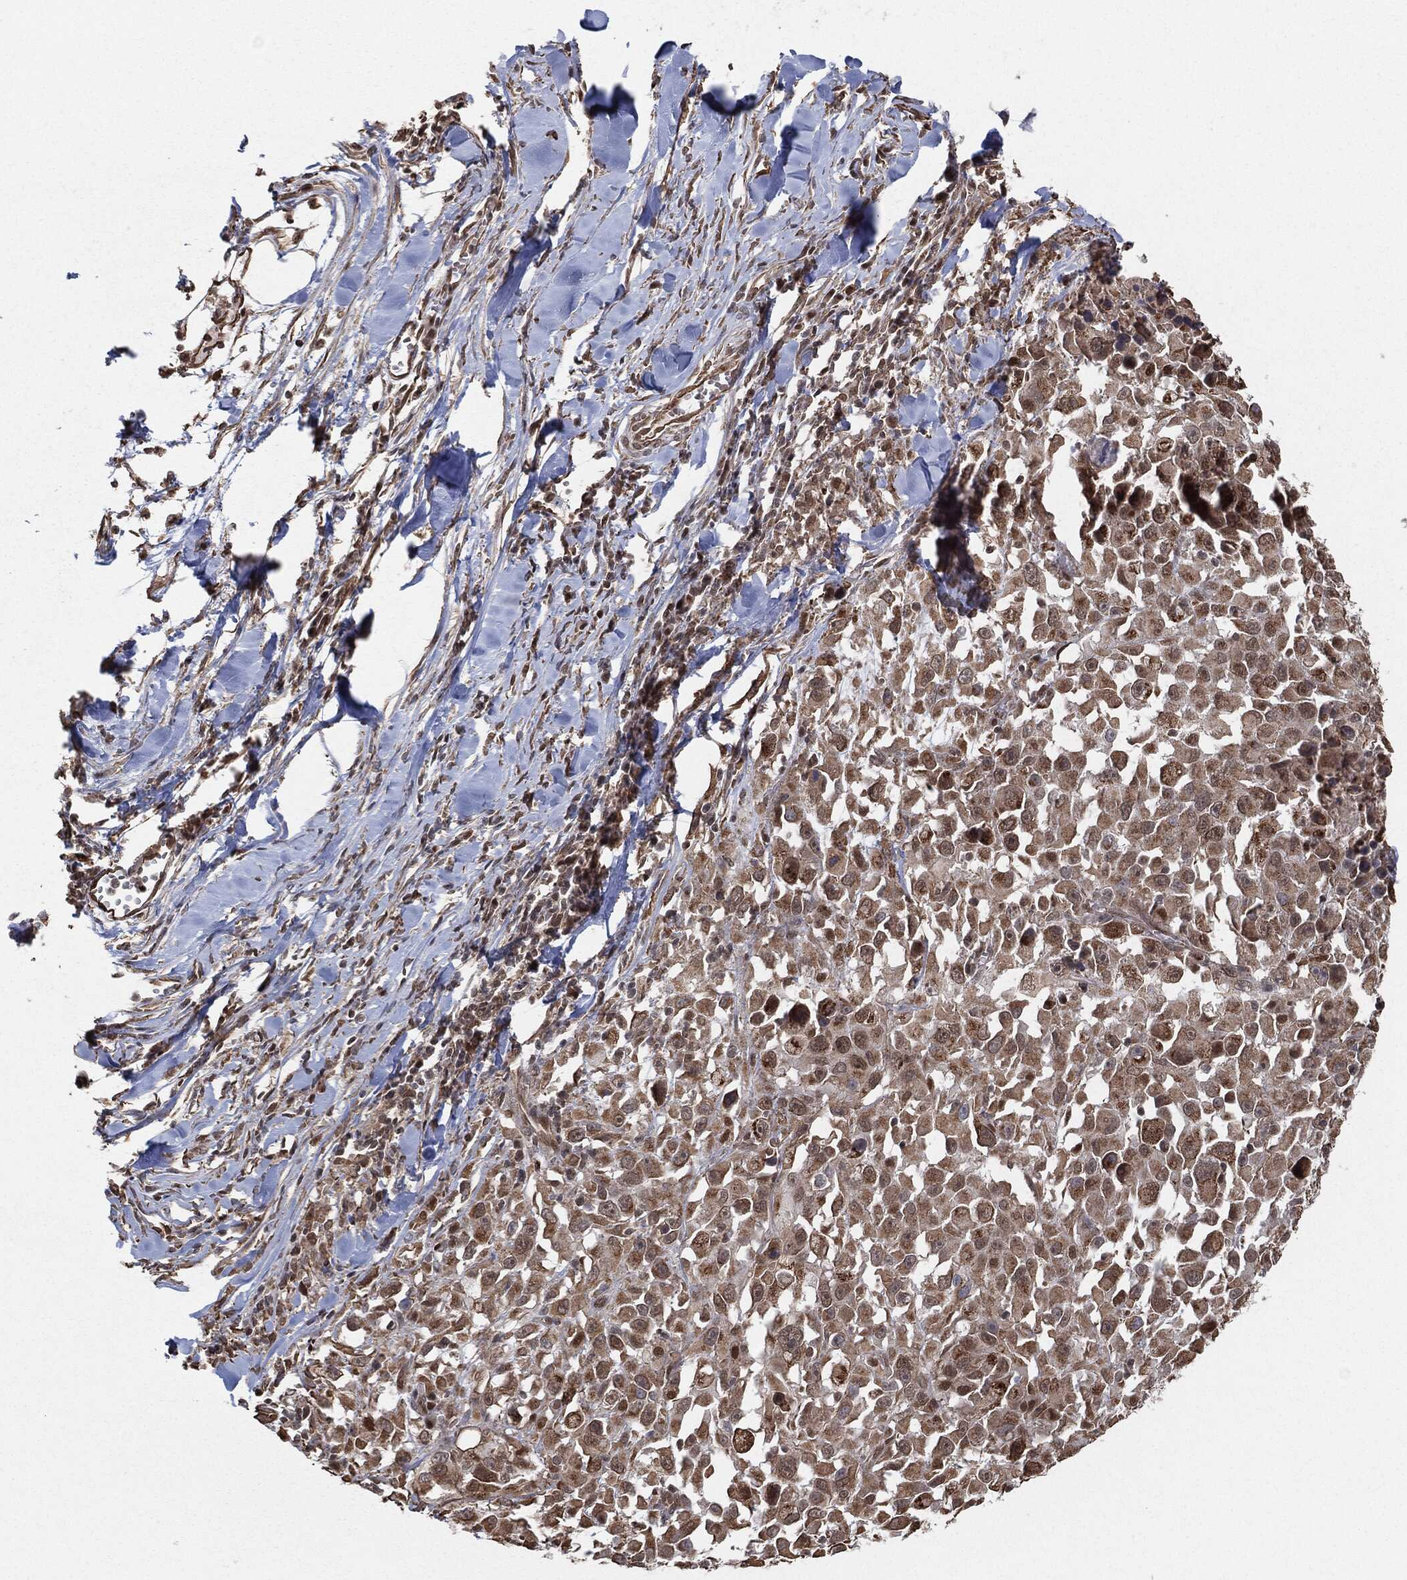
{"staining": {"intensity": "moderate", "quantity": ">75%", "location": "cytoplasmic/membranous"}, "tissue": "melanoma", "cell_type": "Tumor cells", "image_type": "cancer", "snomed": [{"axis": "morphology", "description": "Malignant melanoma, Metastatic site"}, {"axis": "topography", "description": "Lymph node"}], "caption": "This is a micrograph of immunohistochemistry (IHC) staining of malignant melanoma (metastatic site), which shows moderate positivity in the cytoplasmic/membranous of tumor cells.", "gene": "TP53RK", "patient": {"sex": "male", "age": 50}}